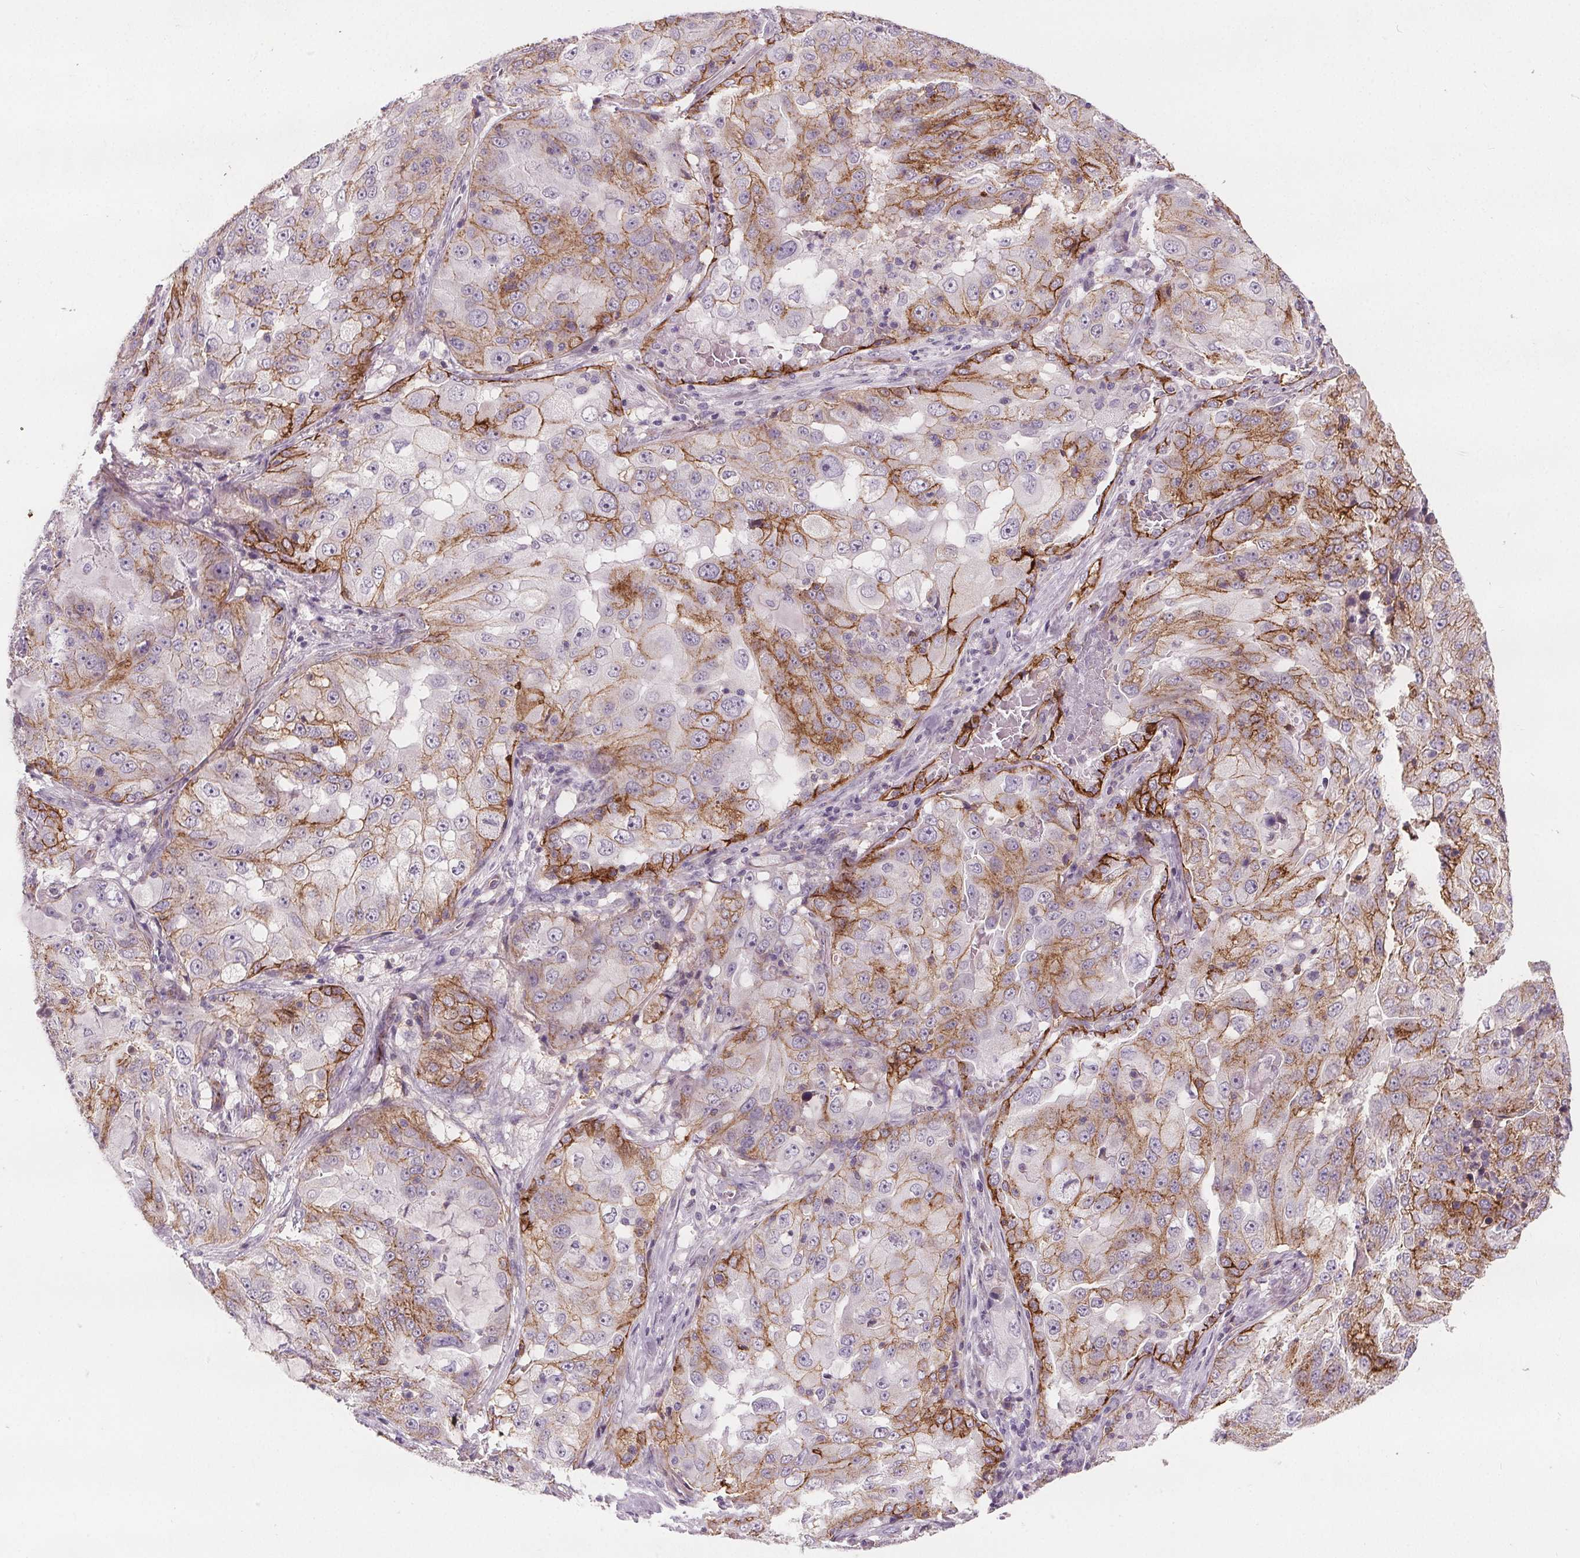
{"staining": {"intensity": "moderate", "quantity": "<25%", "location": "cytoplasmic/membranous"}, "tissue": "lung cancer", "cell_type": "Tumor cells", "image_type": "cancer", "snomed": [{"axis": "morphology", "description": "Adenocarcinoma, NOS"}, {"axis": "topography", "description": "Lung"}], "caption": "This histopathology image demonstrates immunohistochemistry staining of human lung adenocarcinoma, with low moderate cytoplasmic/membranous expression in about <25% of tumor cells.", "gene": "ATP1A1", "patient": {"sex": "female", "age": 61}}